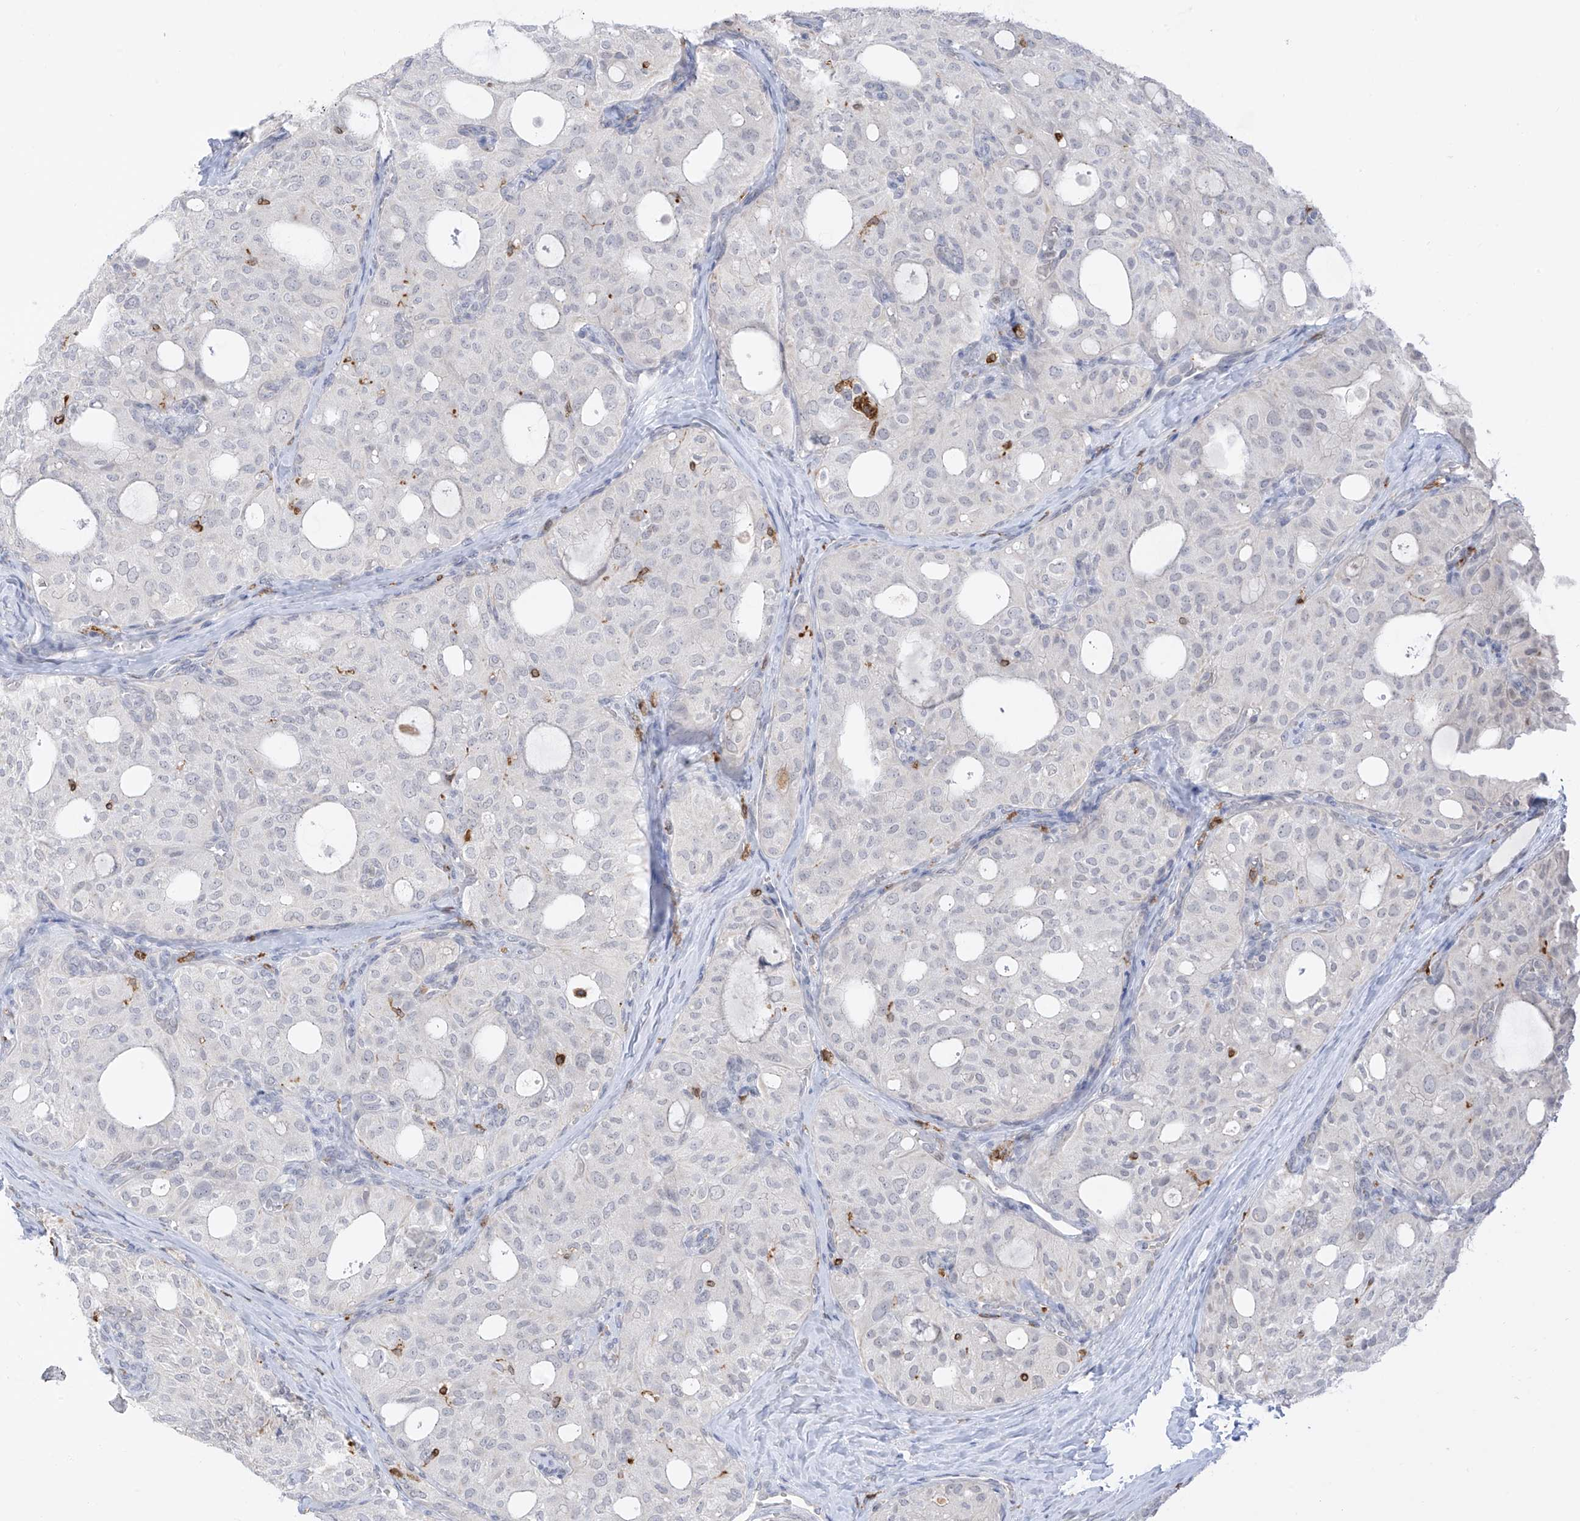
{"staining": {"intensity": "negative", "quantity": "none", "location": "none"}, "tissue": "thyroid cancer", "cell_type": "Tumor cells", "image_type": "cancer", "snomed": [{"axis": "morphology", "description": "Follicular adenoma carcinoma, NOS"}, {"axis": "topography", "description": "Thyroid gland"}], "caption": "This photomicrograph is of follicular adenoma carcinoma (thyroid) stained with immunohistochemistry (IHC) to label a protein in brown with the nuclei are counter-stained blue. There is no expression in tumor cells.", "gene": "TBXAS1", "patient": {"sex": "male", "age": 75}}